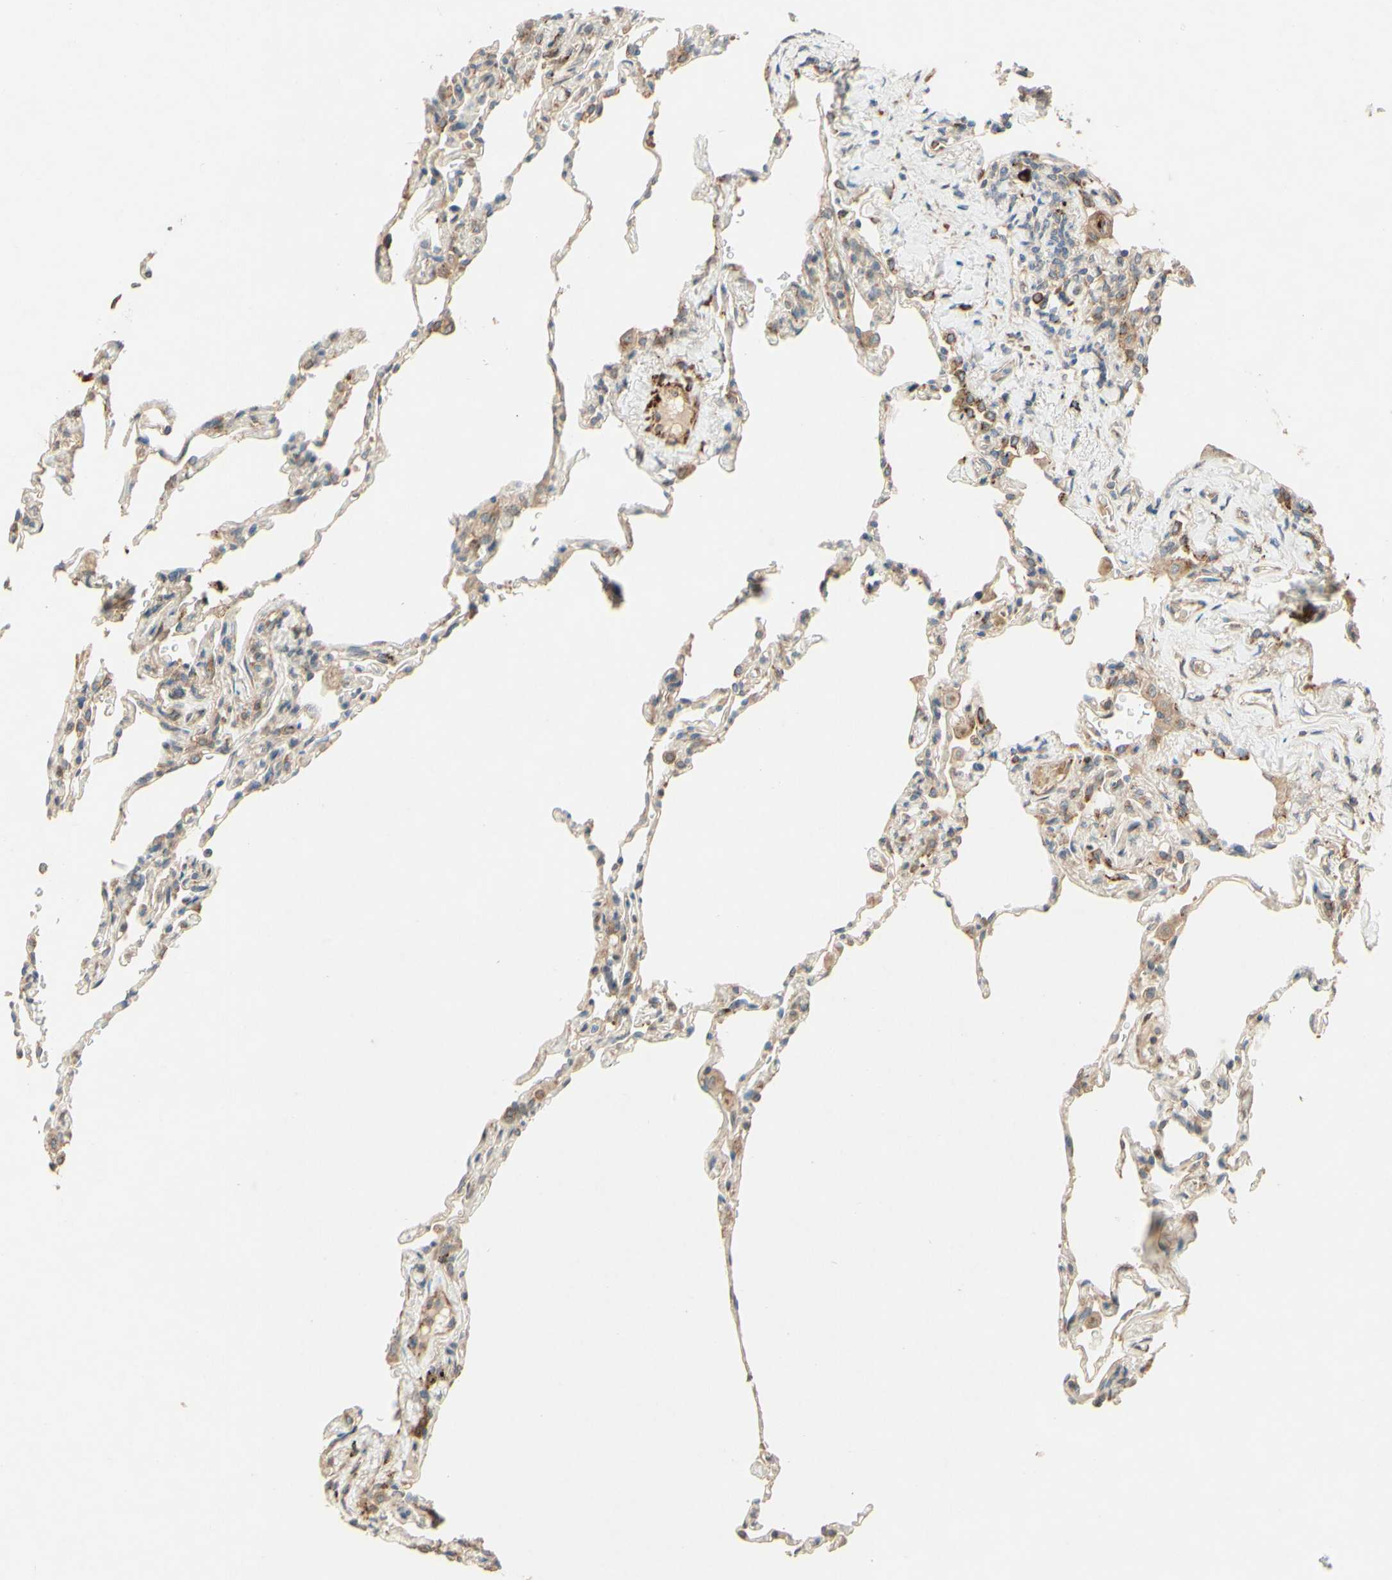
{"staining": {"intensity": "weak", "quantity": "25%-75%", "location": "cytoplasmic/membranous"}, "tissue": "lung", "cell_type": "Alveolar cells", "image_type": "normal", "snomed": [{"axis": "morphology", "description": "Normal tissue, NOS"}, {"axis": "topography", "description": "Lung"}], "caption": "Immunohistochemistry (IHC) histopathology image of unremarkable lung stained for a protein (brown), which displays low levels of weak cytoplasmic/membranous staining in approximately 25%-75% of alveolar cells.", "gene": "PTPRU", "patient": {"sex": "male", "age": 59}}